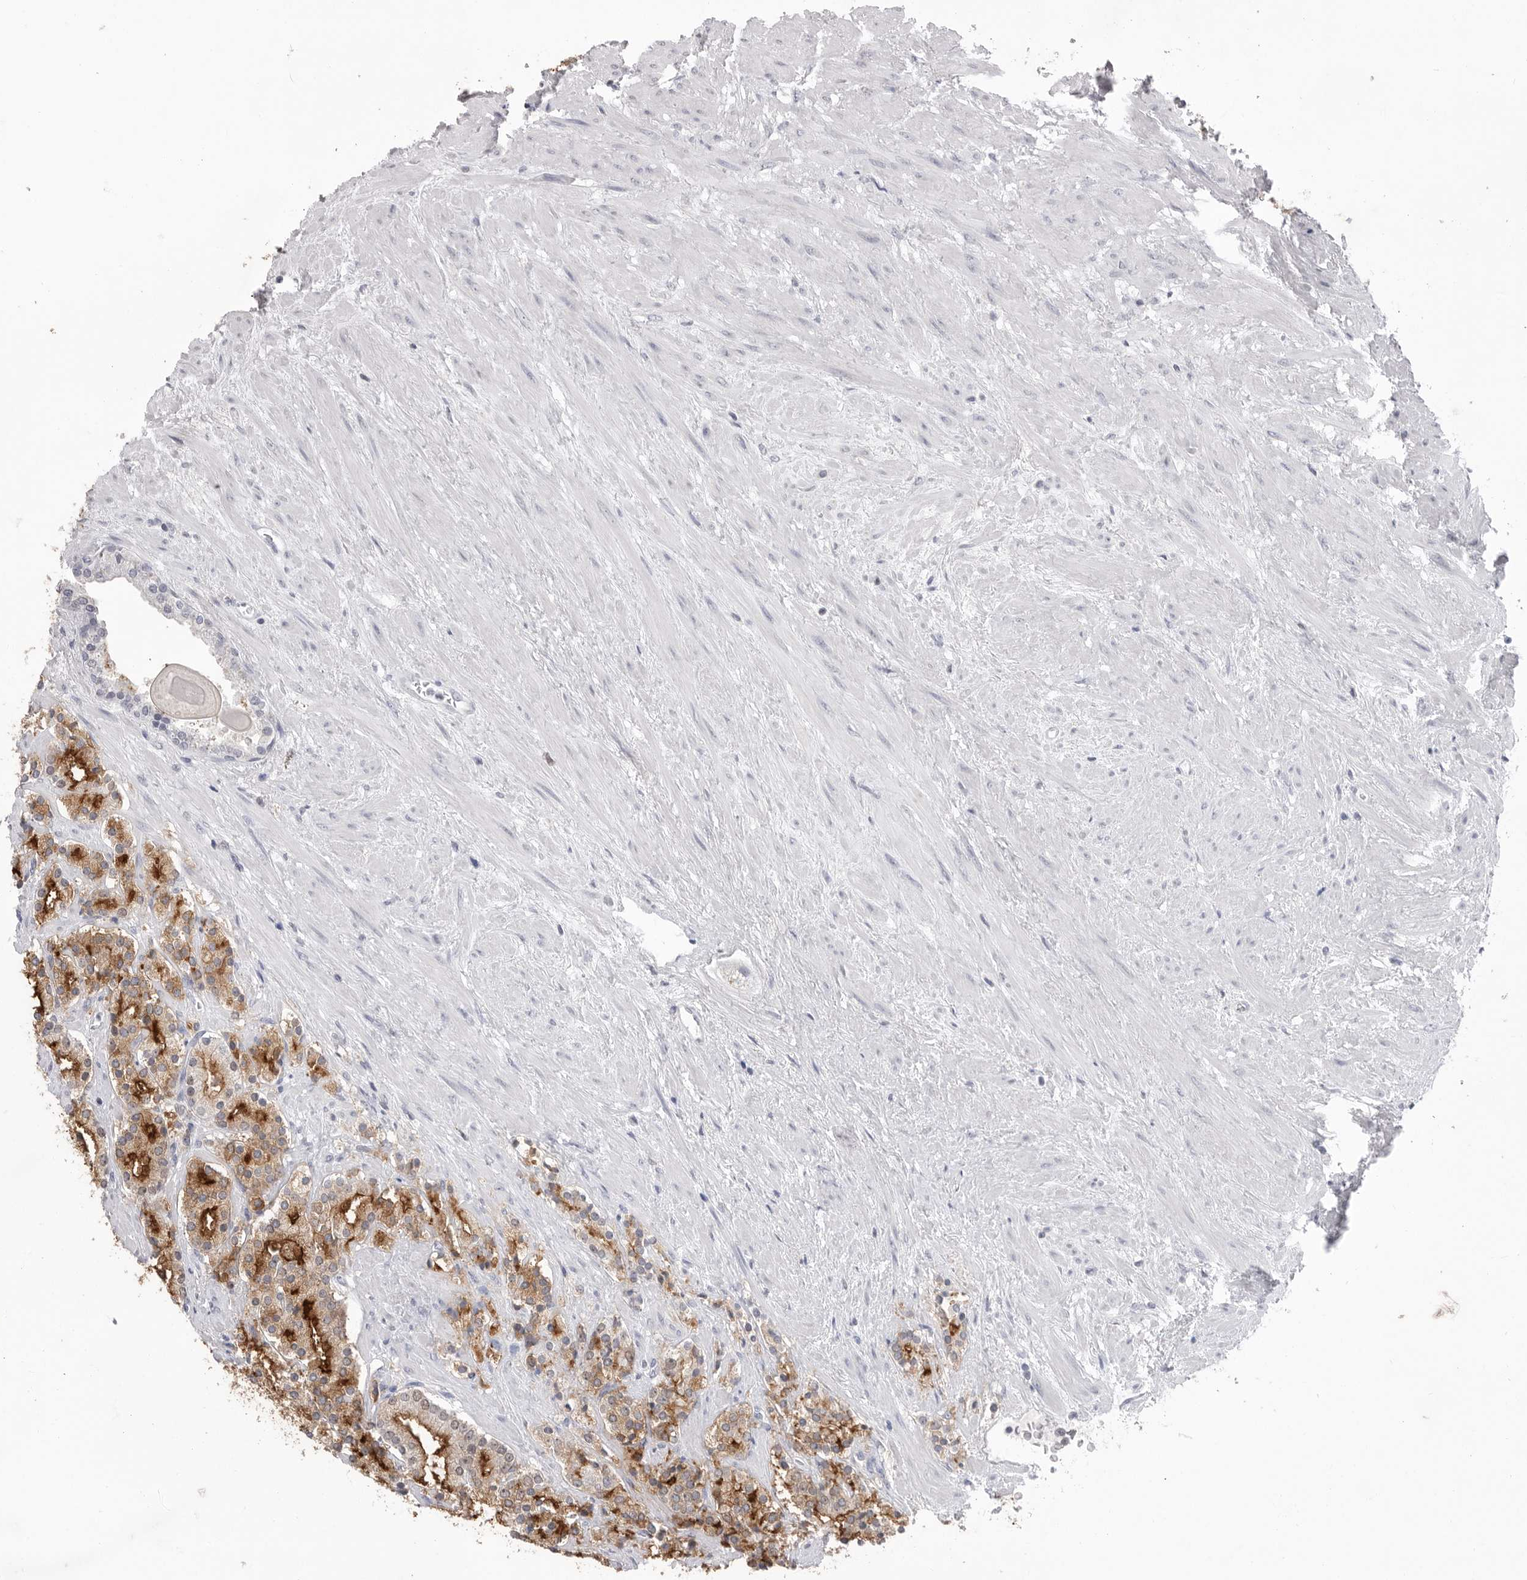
{"staining": {"intensity": "strong", "quantity": ">75%", "location": "cytoplasmic/membranous"}, "tissue": "prostate cancer", "cell_type": "Tumor cells", "image_type": "cancer", "snomed": [{"axis": "morphology", "description": "Adenocarcinoma, High grade"}, {"axis": "topography", "description": "Prostate"}], "caption": "An IHC photomicrograph of tumor tissue is shown. Protein staining in brown shows strong cytoplasmic/membranous positivity in prostate cancer (adenocarcinoma (high-grade)) within tumor cells. Using DAB (brown) and hematoxylin (blue) stains, captured at high magnification using brightfield microscopy.", "gene": "ZBTB7B", "patient": {"sex": "male", "age": 71}}